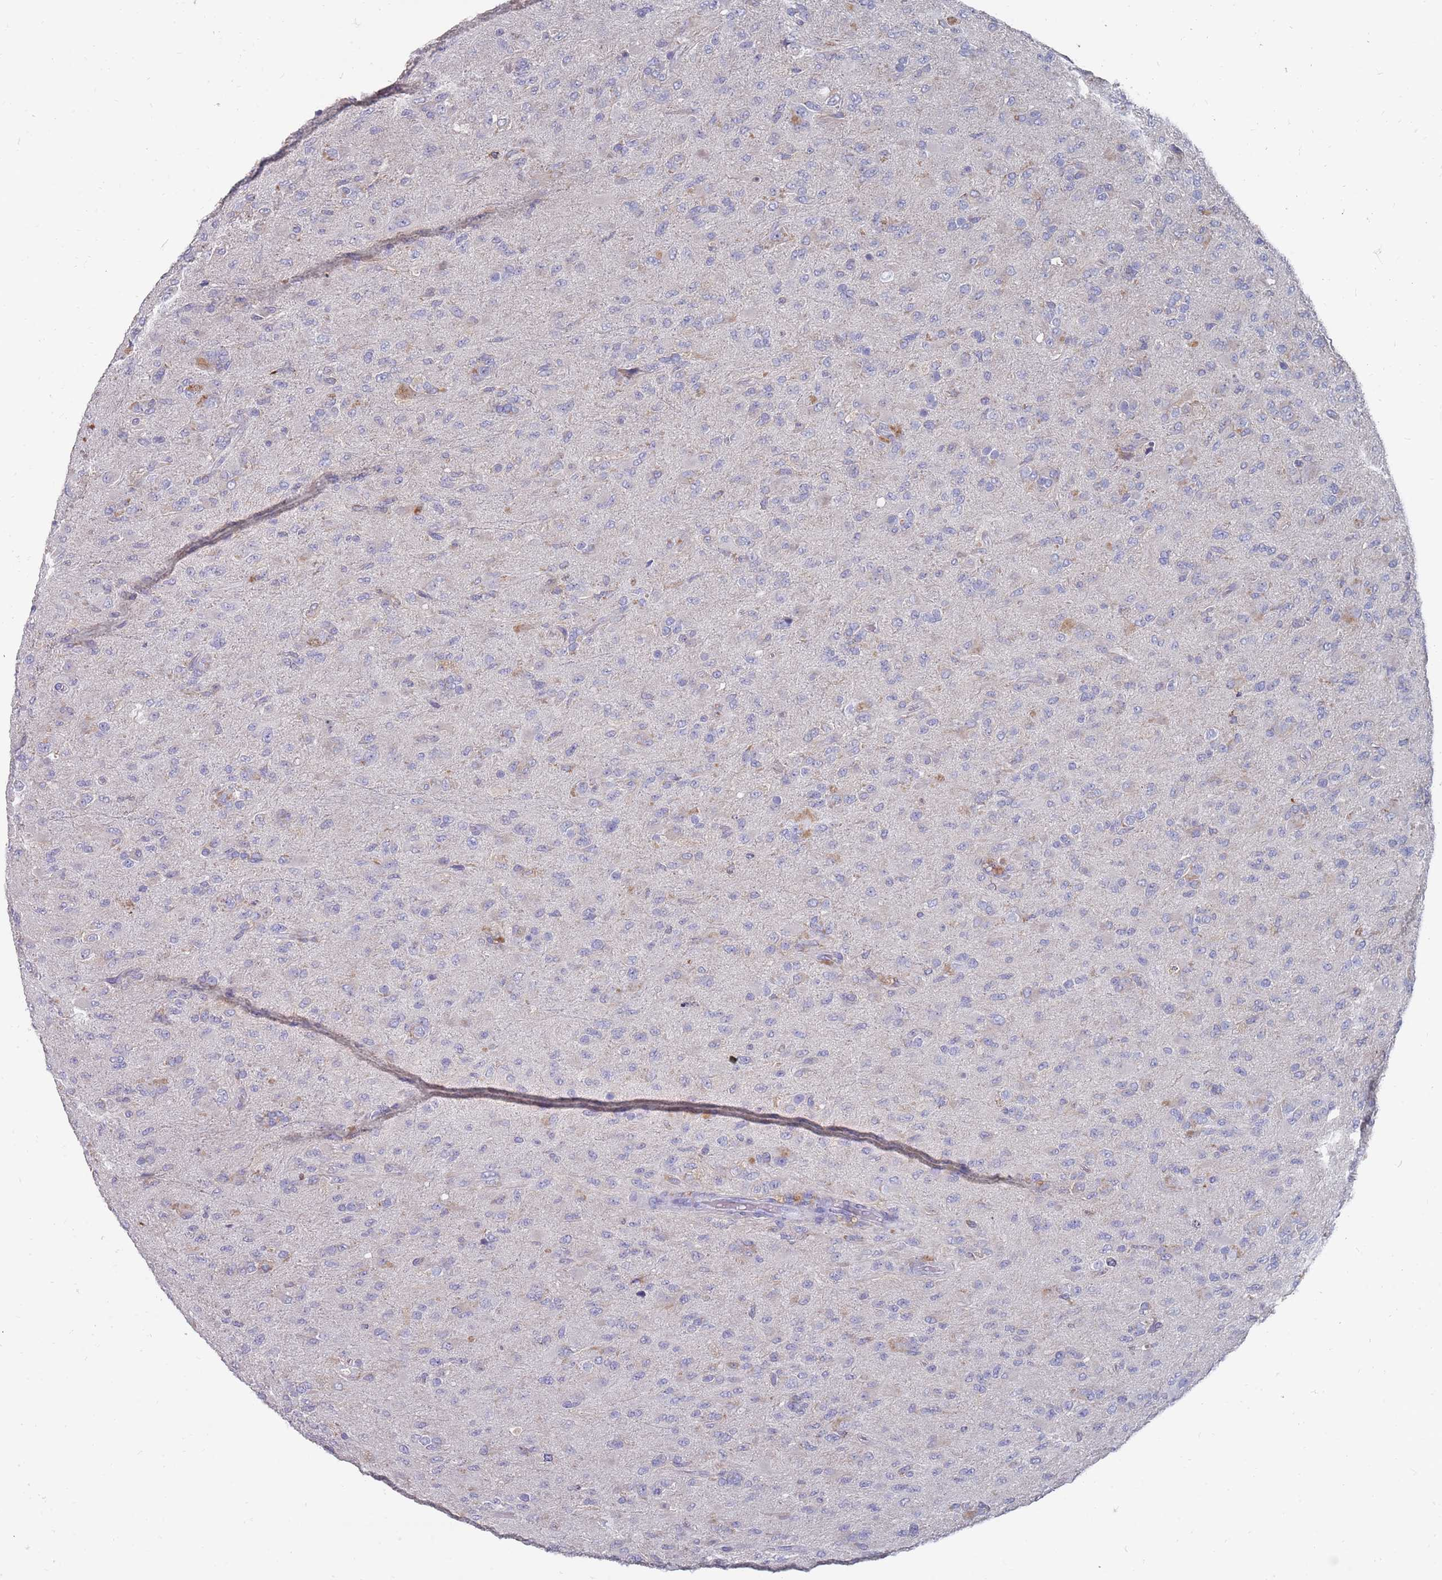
{"staining": {"intensity": "negative", "quantity": "none", "location": "none"}, "tissue": "glioma", "cell_type": "Tumor cells", "image_type": "cancer", "snomed": [{"axis": "morphology", "description": "Glioma, malignant, Low grade"}, {"axis": "topography", "description": "Brain"}], "caption": "There is no significant staining in tumor cells of glioma.", "gene": "OTULINL", "patient": {"sex": "male", "age": 65}}